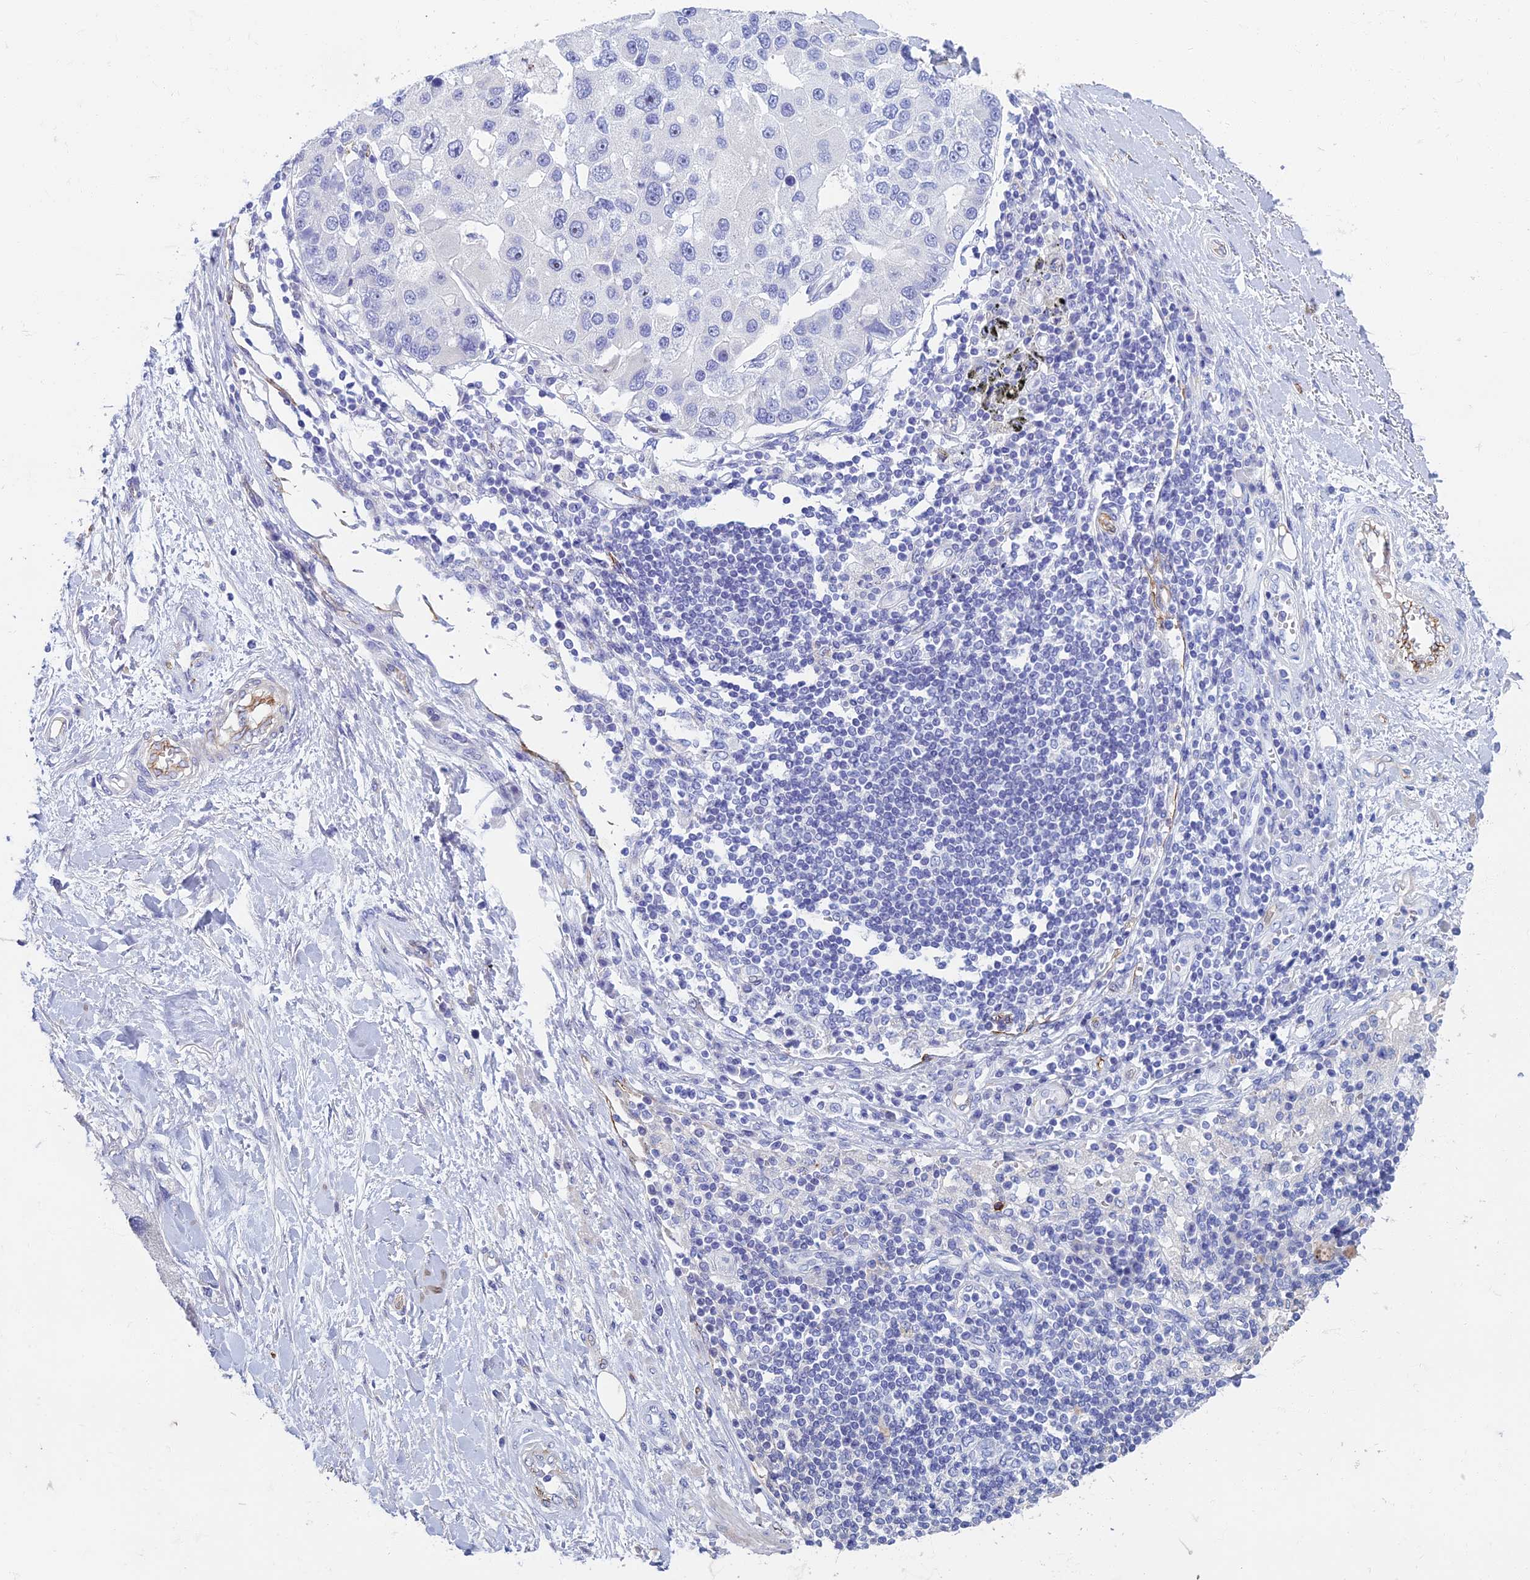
{"staining": {"intensity": "negative", "quantity": "none", "location": "none"}, "tissue": "lung cancer", "cell_type": "Tumor cells", "image_type": "cancer", "snomed": [{"axis": "morphology", "description": "Adenocarcinoma, NOS"}, {"axis": "topography", "description": "Lung"}], "caption": "Immunohistochemistry photomicrograph of human lung cancer (adenocarcinoma) stained for a protein (brown), which exhibits no staining in tumor cells. (DAB (3,3'-diaminobenzidine) IHC, high magnification).", "gene": "ETFRF1", "patient": {"sex": "female", "age": 54}}